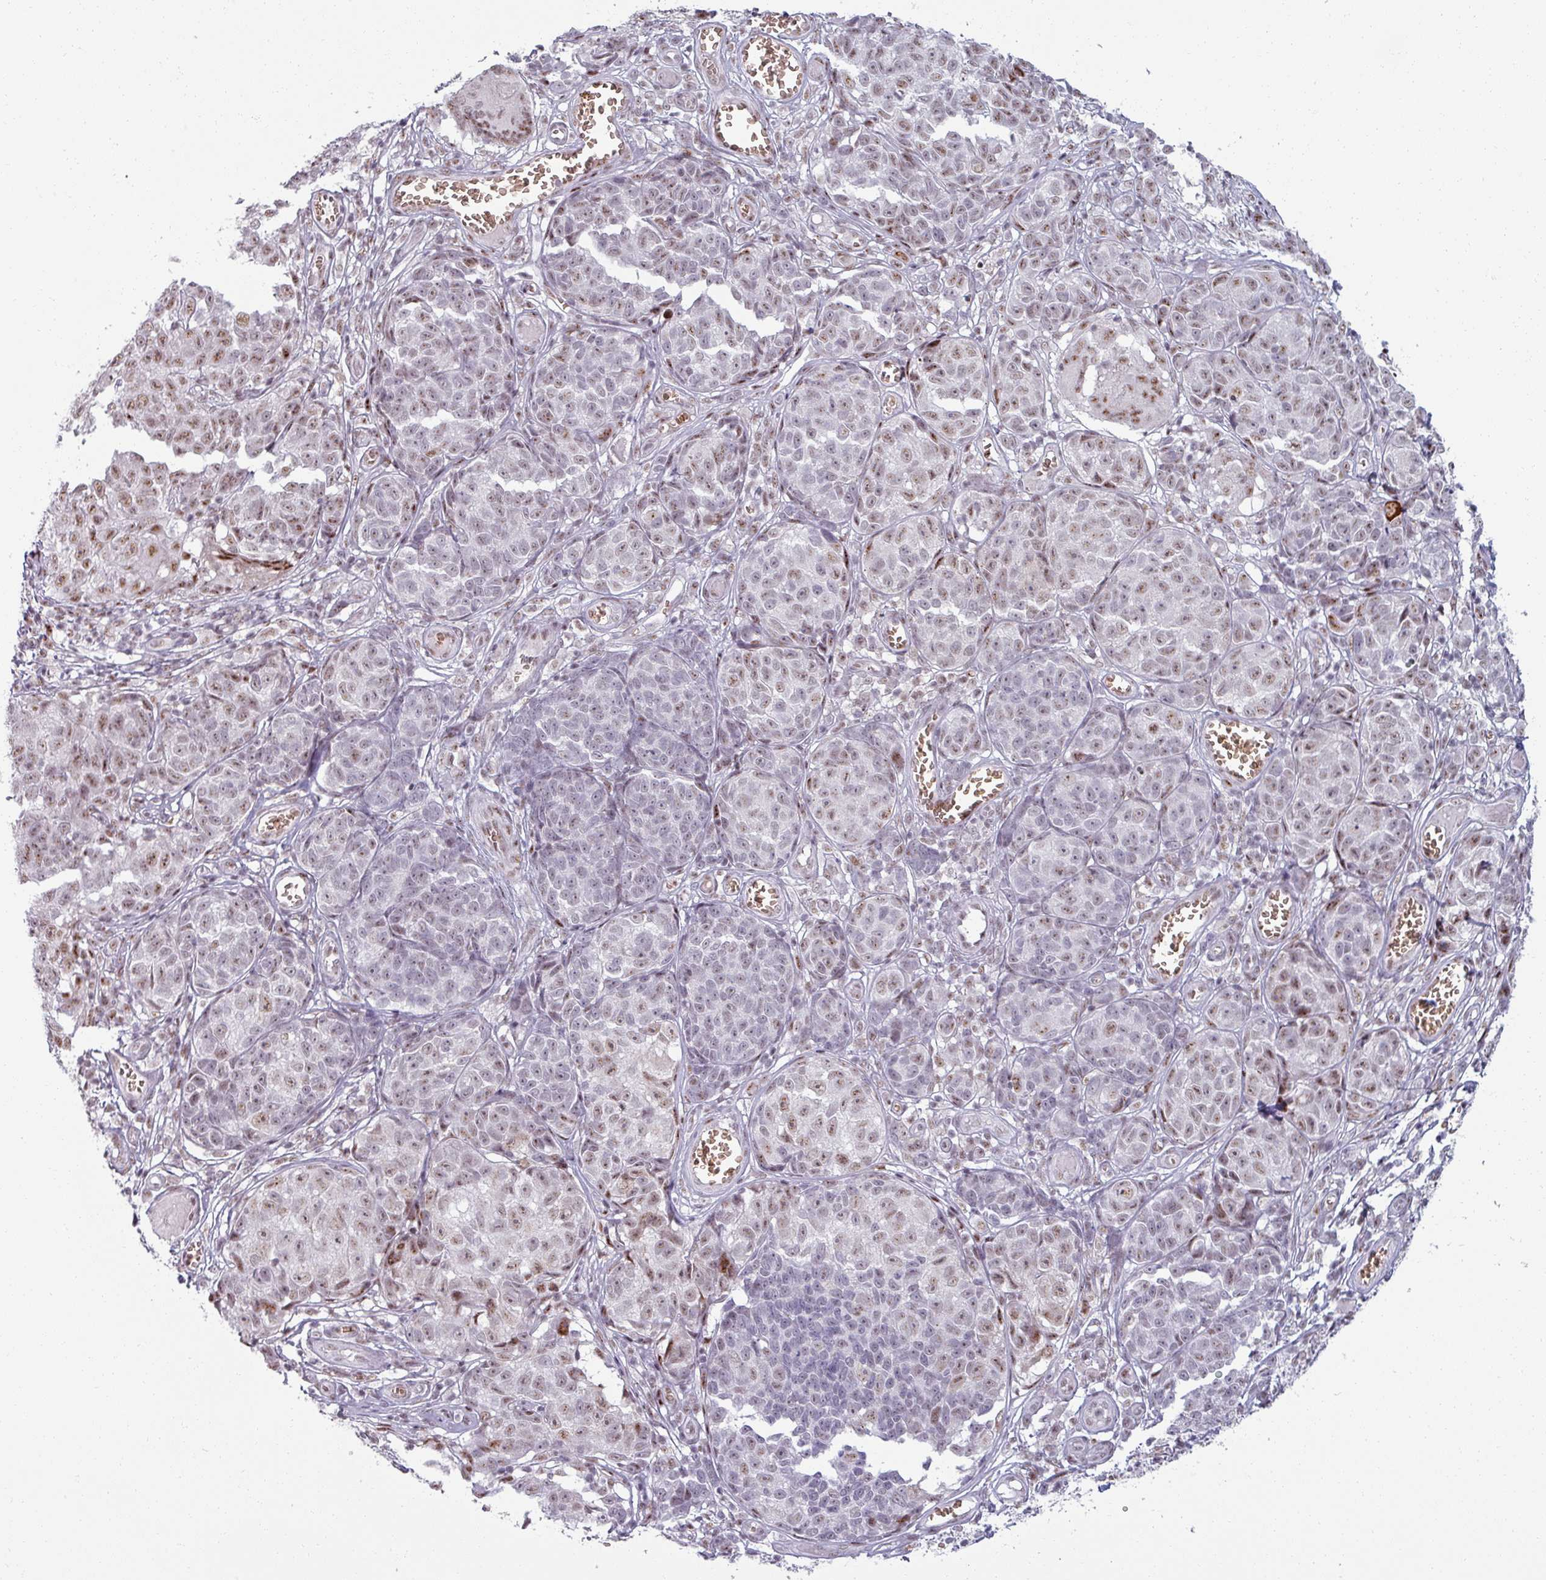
{"staining": {"intensity": "moderate", "quantity": "25%-75%", "location": "nuclear"}, "tissue": "melanoma", "cell_type": "Tumor cells", "image_type": "cancer", "snomed": [{"axis": "morphology", "description": "Malignant melanoma, NOS"}, {"axis": "topography", "description": "Skin"}], "caption": "Human melanoma stained with a brown dye displays moderate nuclear positive expression in about 25%-75% of tumor cells.", "gene": "NCOR1", "patient": {"sex": "male", "age": 73}}